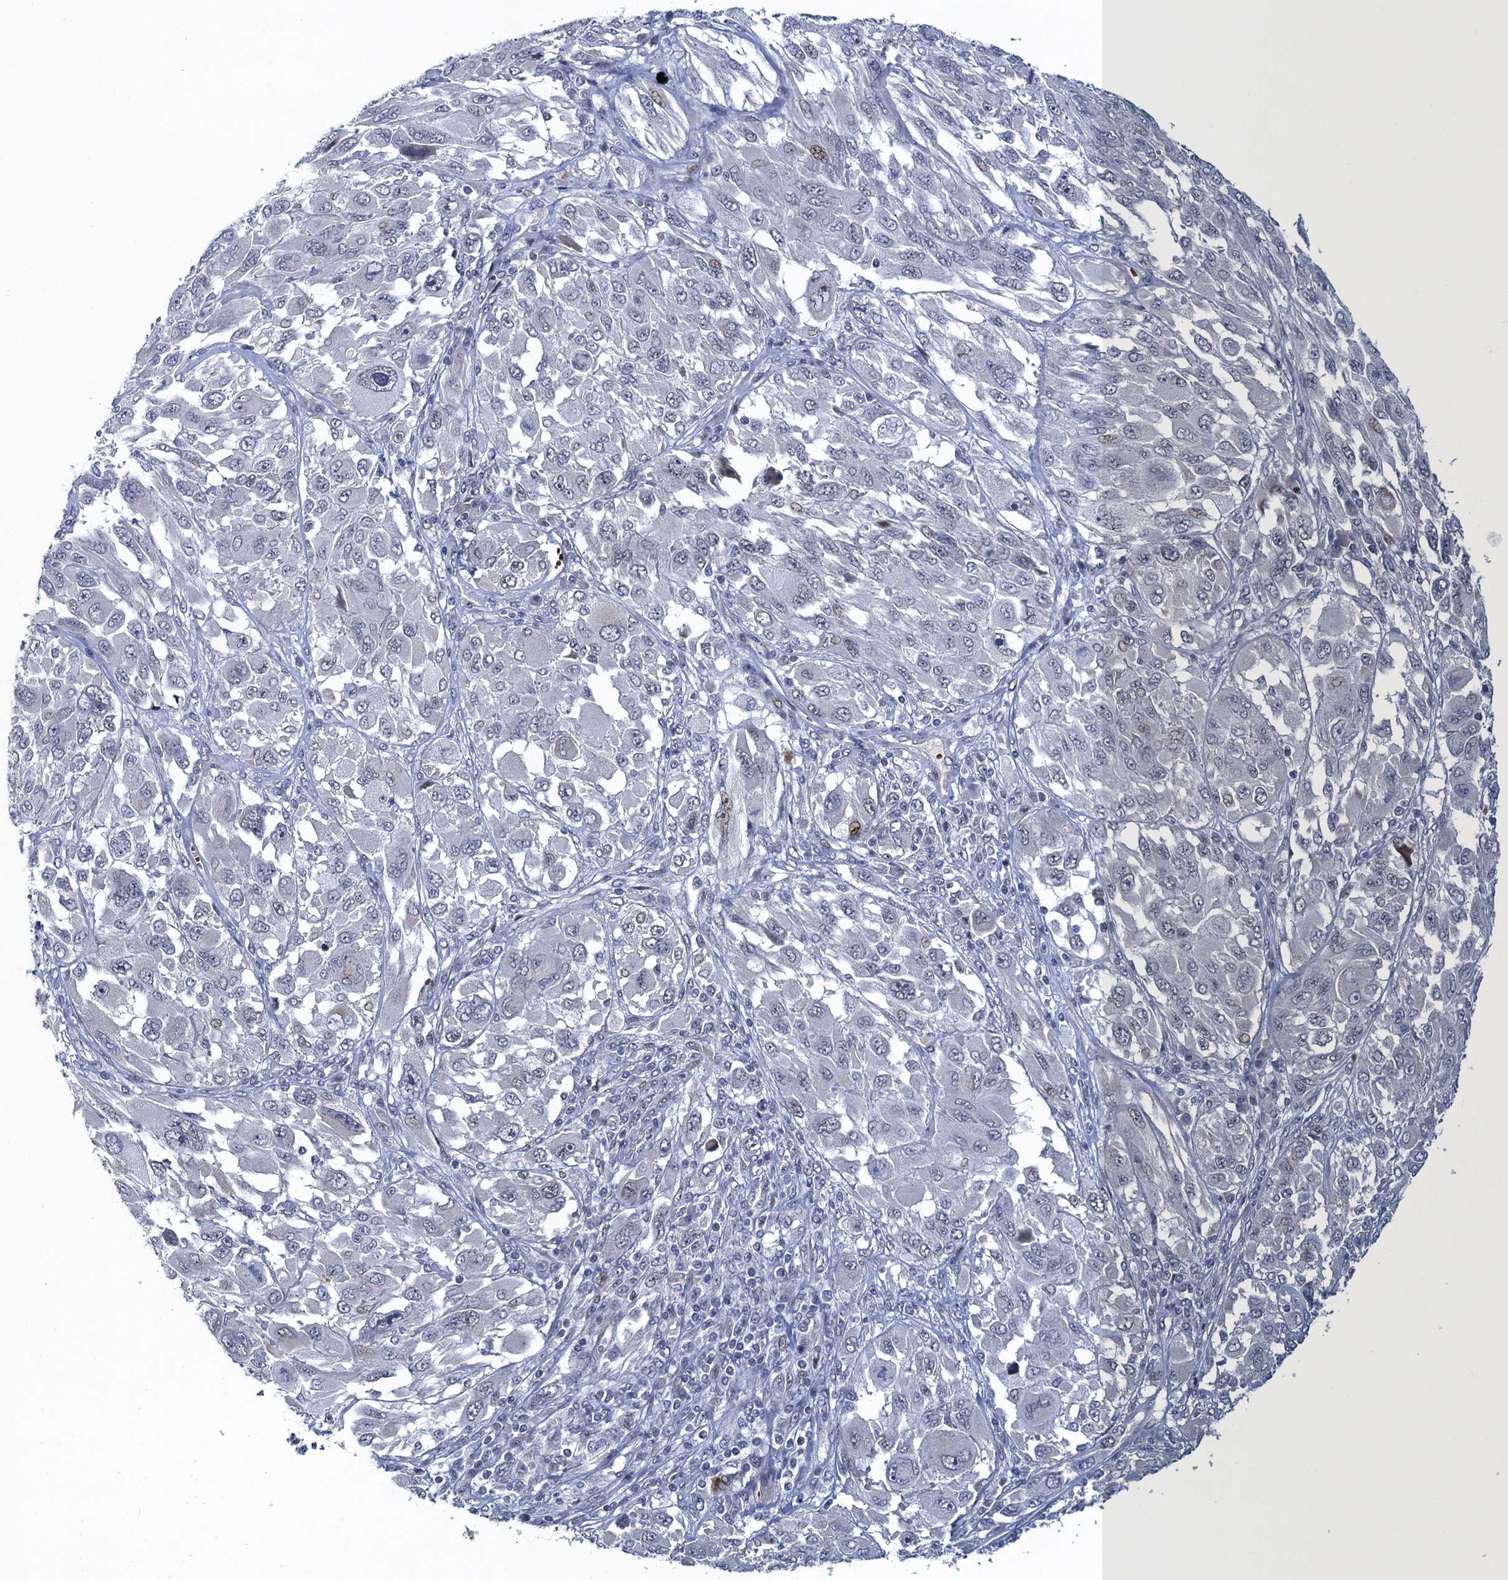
{"staining": {"intensity": "negative", "quantity": "none", "location": "none"}, "tissue": "melanoma", "cell_type": "Tumor cells", "image_type": "cancer", "snomed": [{"axis": "morphology", "description": "Malignant melanoma, NOS"}, {"axis": "topography", "description": "Skin"}], "caption": "This histopathology image is of melanoma stained with immunohistochemistry (IHC) to label a protein in brown with the nuclei are counter-stained blue. There is no expression in tumor cells.", "gene": "ATOSA", "patient": {"sex": "female", "age": 91}}